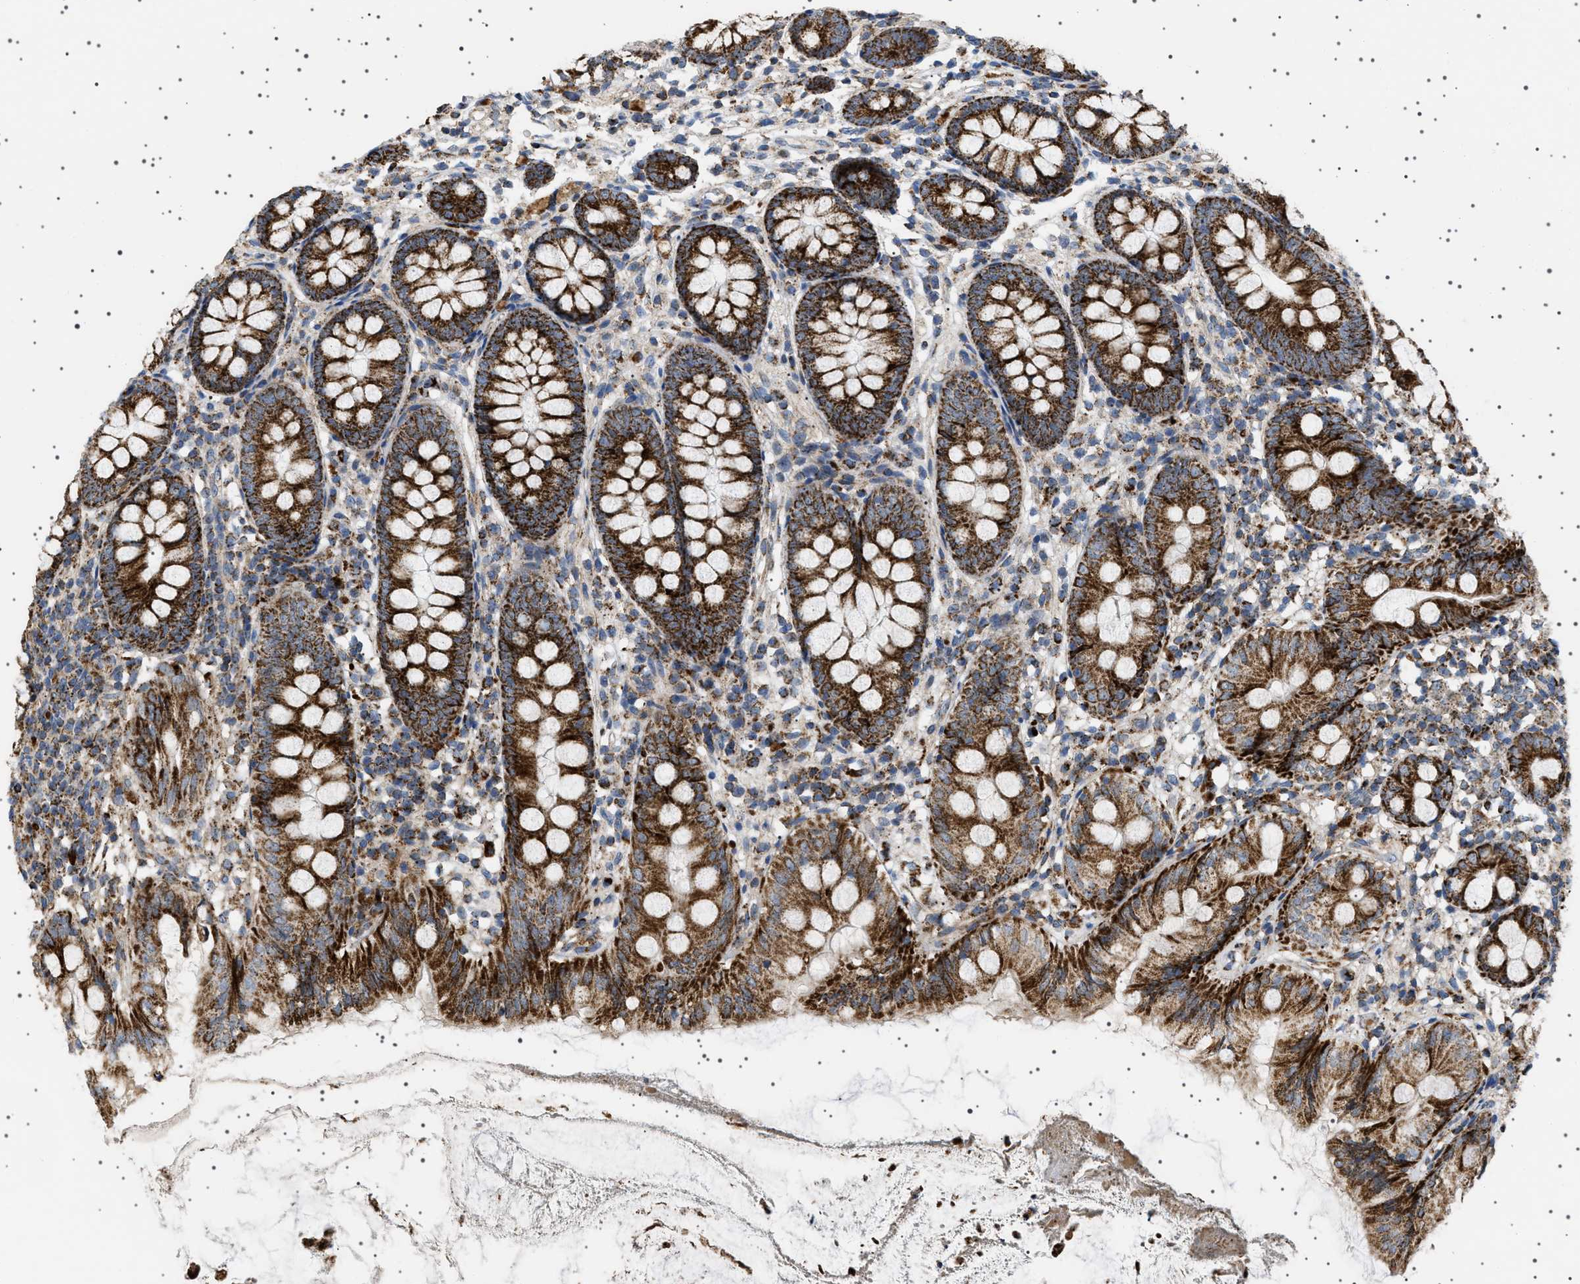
{"staining": {"intensity": "strong", "quantity": ">75%", "location": "cytoplasmic/membranous"}, "tissue": "appendix", "cell_type": "Glandular cells", "image_type": "normal", "snomed": [{"axis": "morphology", "description": "Normal tissue, NOS"}, {"axis": "topography", "description": "Appendix"}], "caption": "Normal appendix shows strong cytoplasmic/membranous staining in about >75% of glandular cells, visualized by immunohistochemistry.", "gene": "UBXN8", "patient": {"sex": "female", "age": 77}}